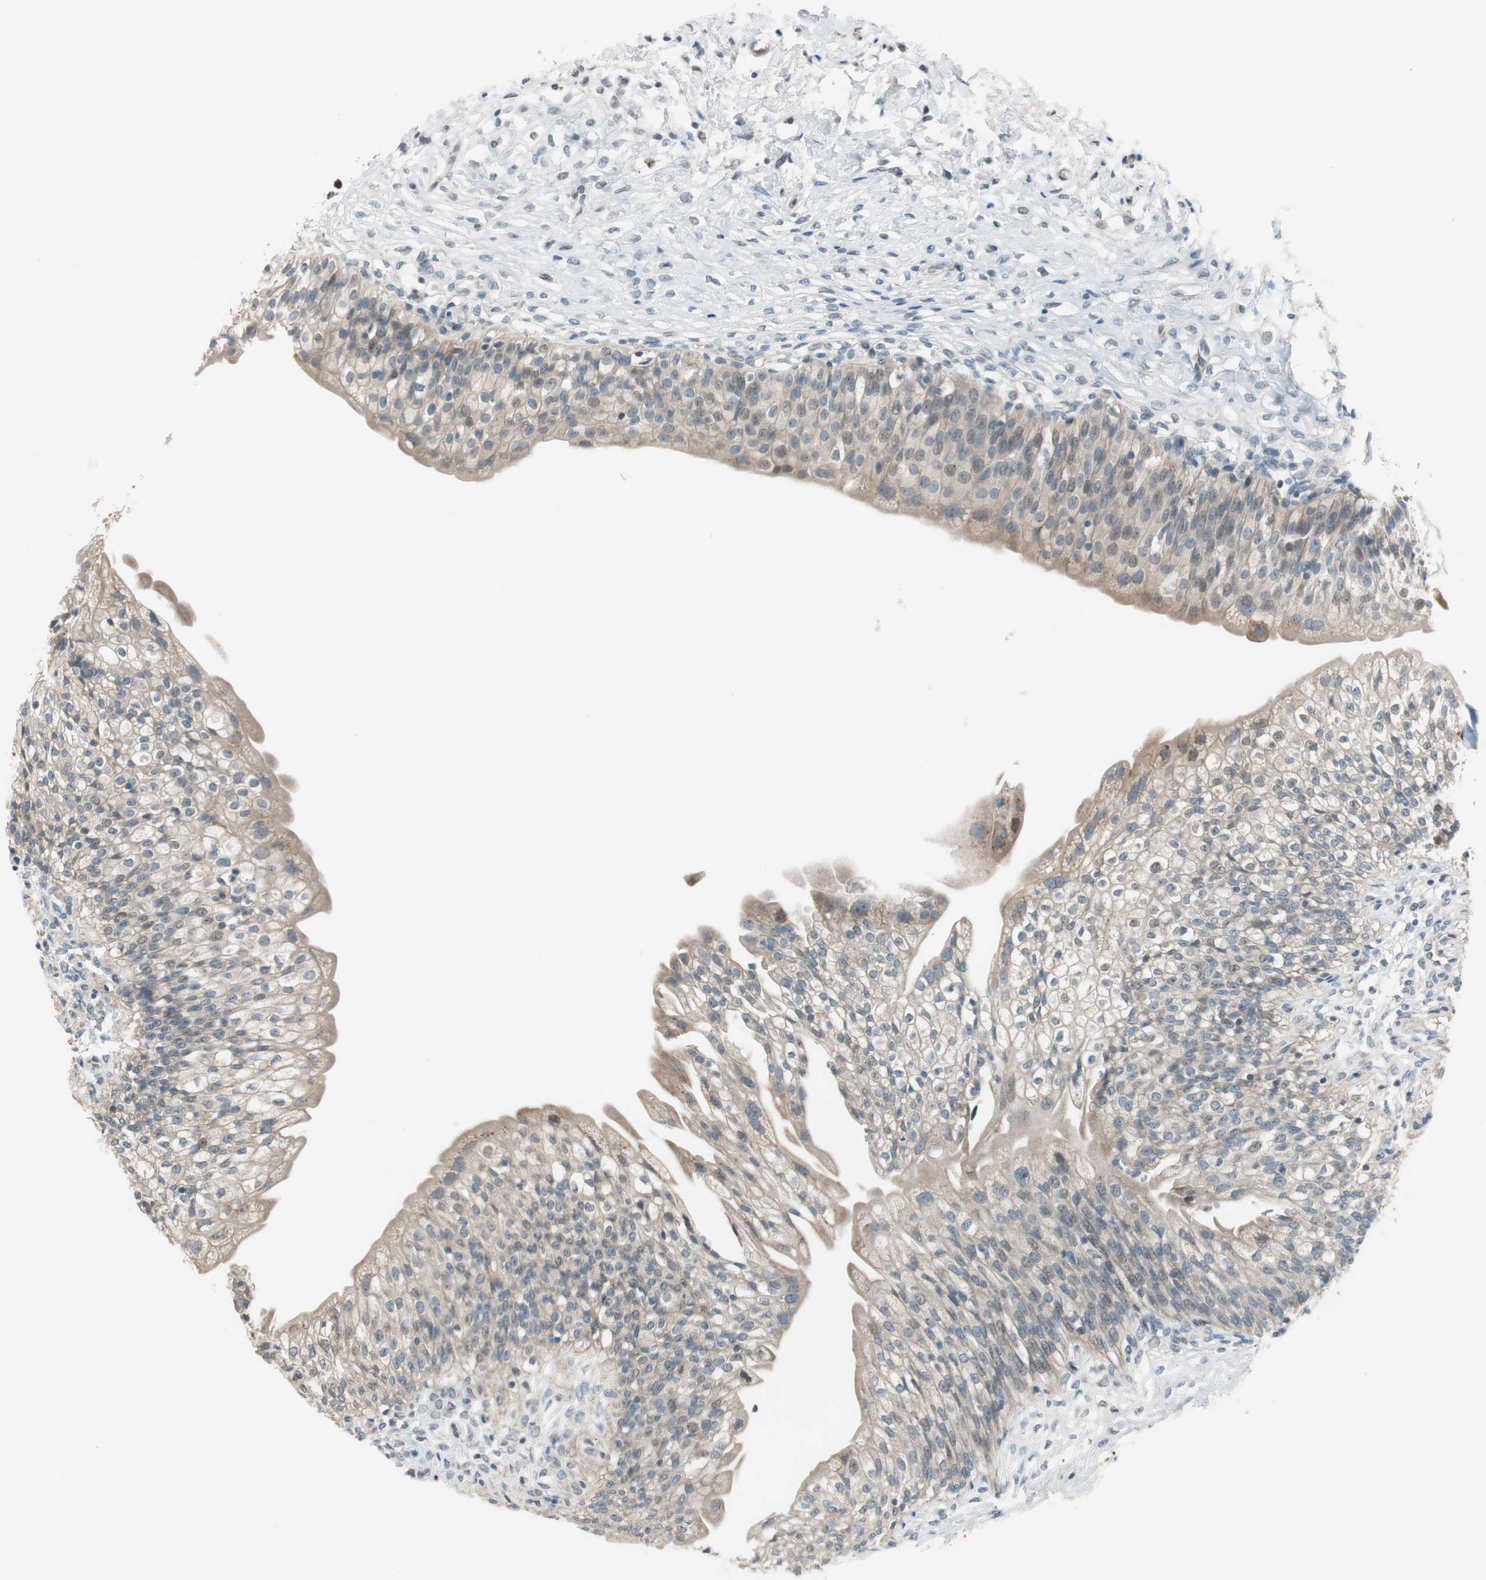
{"staining": {"intensity": "moderate", "quantity": ">75%", "location": "cytoplasmic/membranous"}, "tissue": "urinary bladder", "cell_type": "Urothelial cells", "image_type": "normal", "snomed": [{"axis": "morphology", "description": "Normal tissue, NOS"}, {"axis": "morphology", "description": "Inflammation, NOS"}, {"axis": "topography", "description": "Urinary bladder"}], "caption": "This photomicrograph shows immunohistochemistry (IHC) staining of unremarkable urinary bladder, with medium moderate cytoplasmic/membranous staining in about >75% of urothelial cells.", "gene": "CGRRF1", "patient": {"sex": "female", "age": 80}}